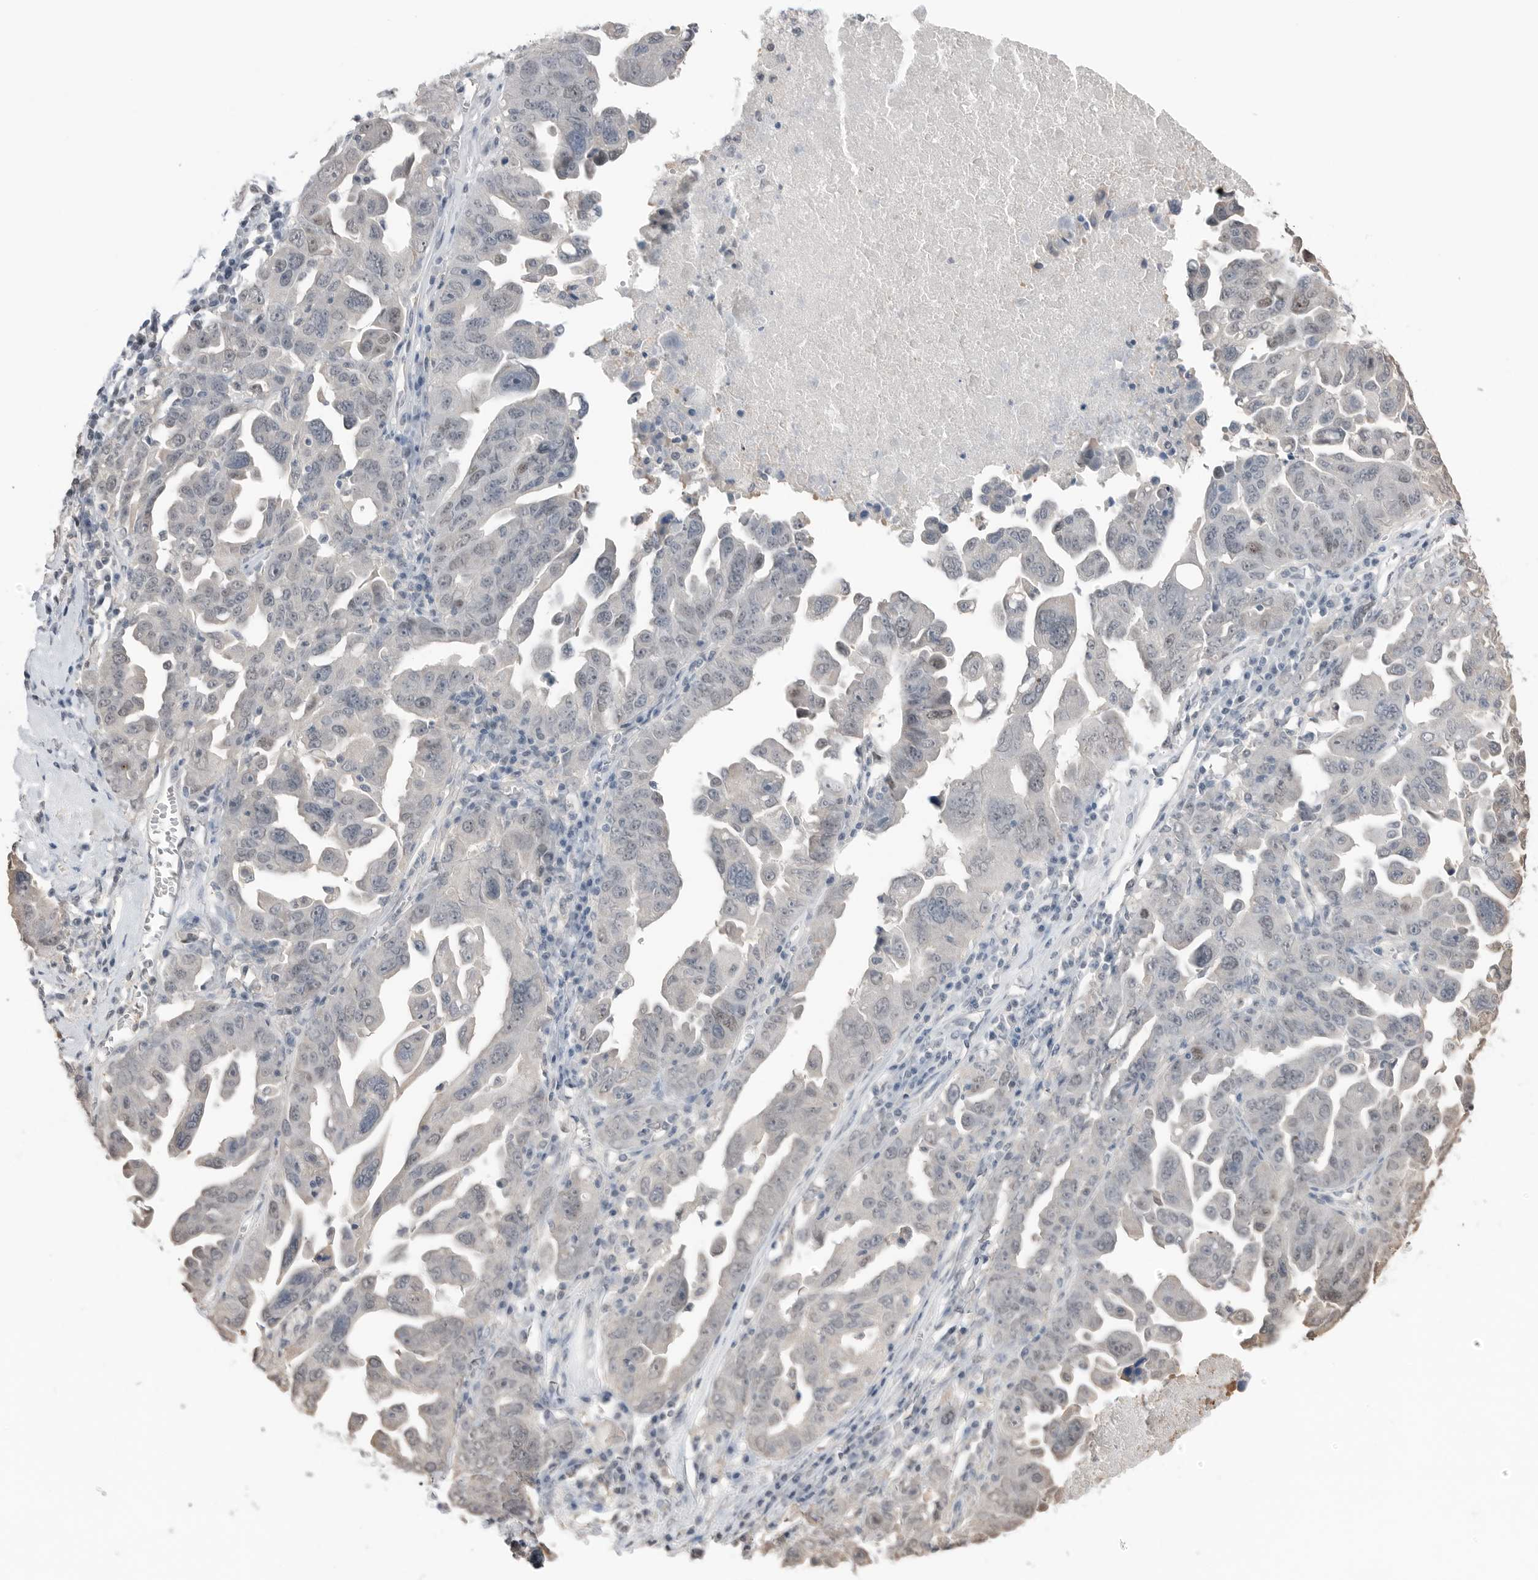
{"staining": {"intensity": "weak", "quantity": "25%-75%", "location": "nuclear"}, "tissue": "ovarian cancer", "cell_type": "Tumor cells", "image_type": "cancer", "snomed": [{"axis": "morphology", "description": "Carcinoma, endometroid"}, {"axis": "topography", "description": "Ovary"}], "caption": "IHC micrograph of neoplastic tissue: endometroid carcinoma (ovarian) stained using IHC exhibits low levels of weak protein expression localized specifically in the nuclear of tumor cells, appearing as a nuclear brown color.", "gene": "PEAK1", "patient": {"sex": "female", "age": 62}}